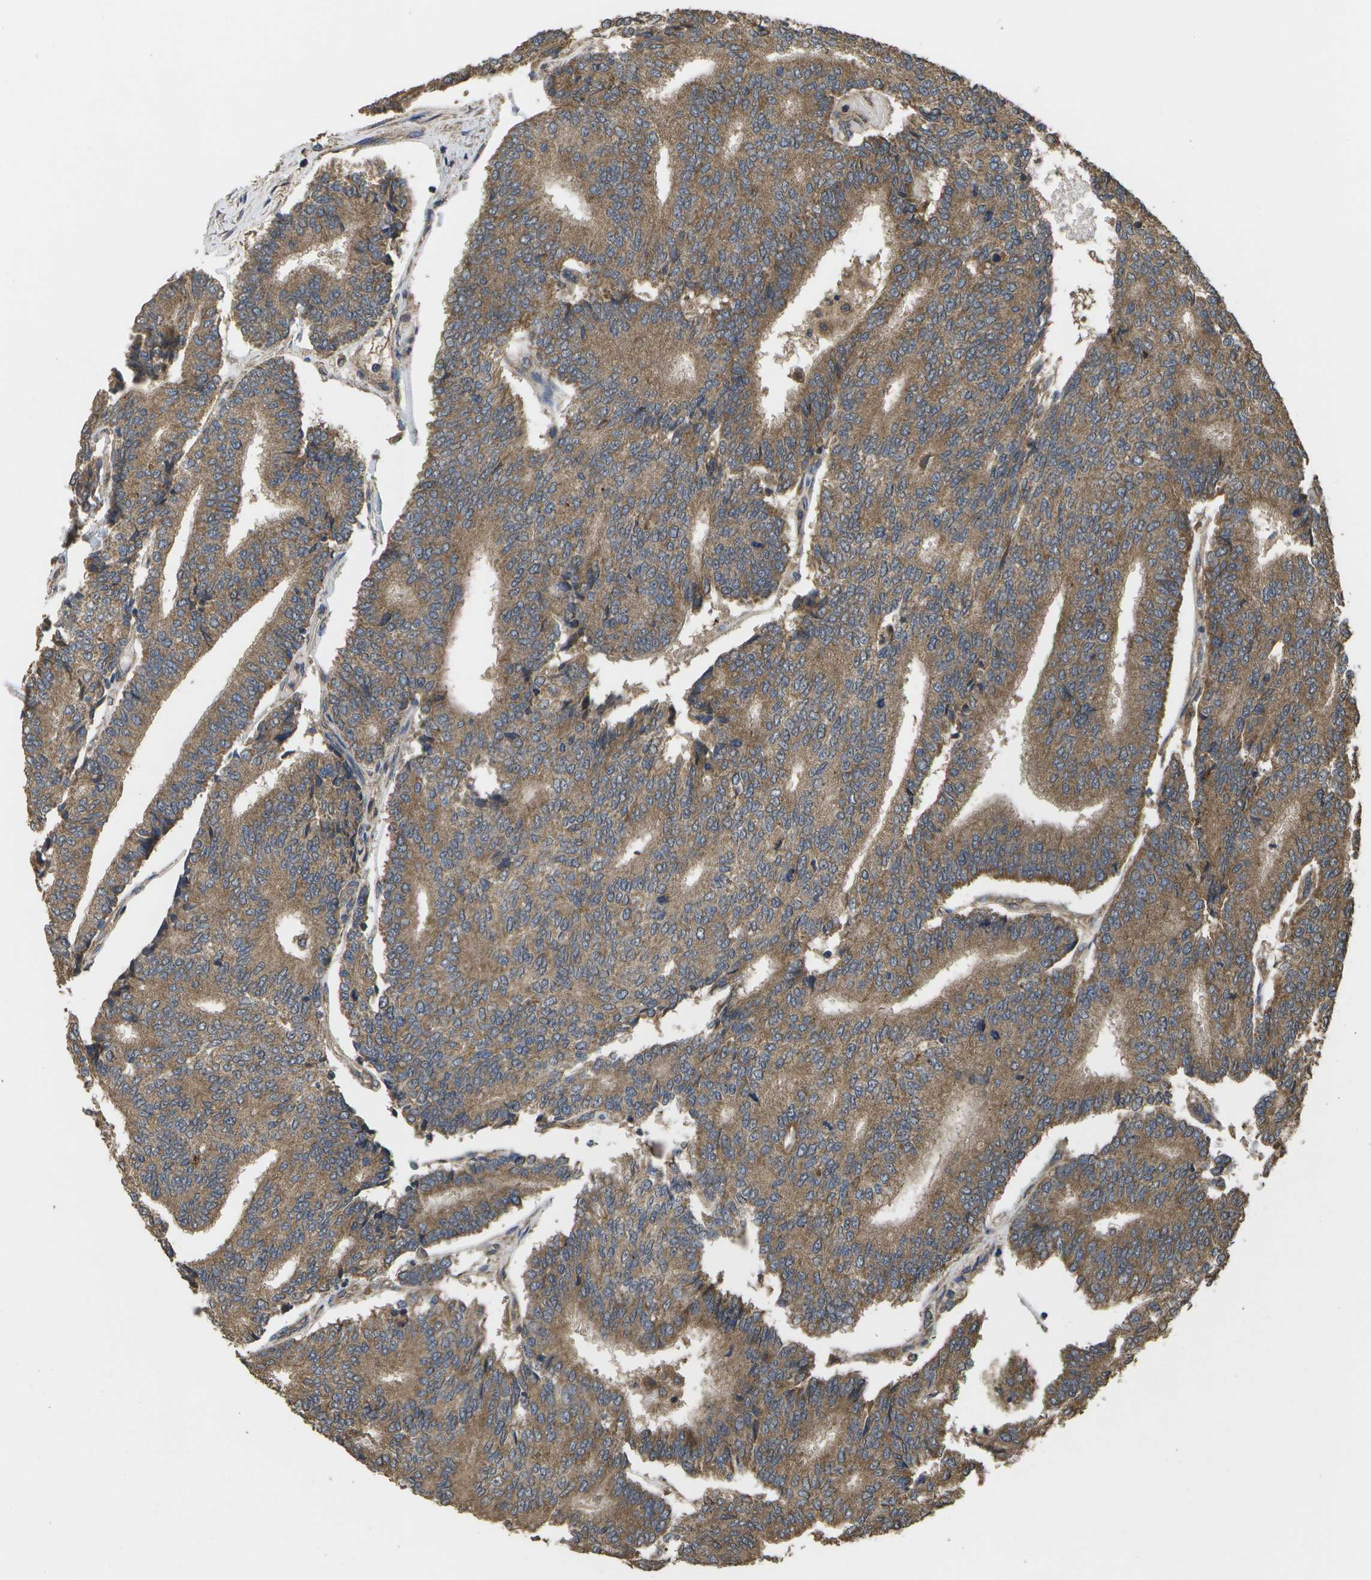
{"staining": {"intensity": "moderate", "quantity": ">75%", "location": "cytoplasmic/membranous"}, "tissue": "prostate cancer", "cell_type": "Tumor cells", "image_type": "cancer", "snomed": [{"axis": "morphology", "description": "Normal tissue, NOS"}, {"axis": "morphology", "description": "Adenocarcinoma, High grade"}, {"axis": "topography", "description": "Prostate"}, {"axis": "topography", "description": "Seminal veicle"}], "caption": "Immunohistochemical staining of human adenocarcinoma (high-grade) (prostate) displays medium levels of moderate cytoplasmic/membranous protein expression in about >75% of tumor cells. The protein of interest is stained brown, and the nuclei are stained in blue (DAB (3,3'-diaminobenzidine) IHC with brightfield microscopy, high magnification).", "gene": "SACS", "patient": {"sex": "male", "age": 55}}